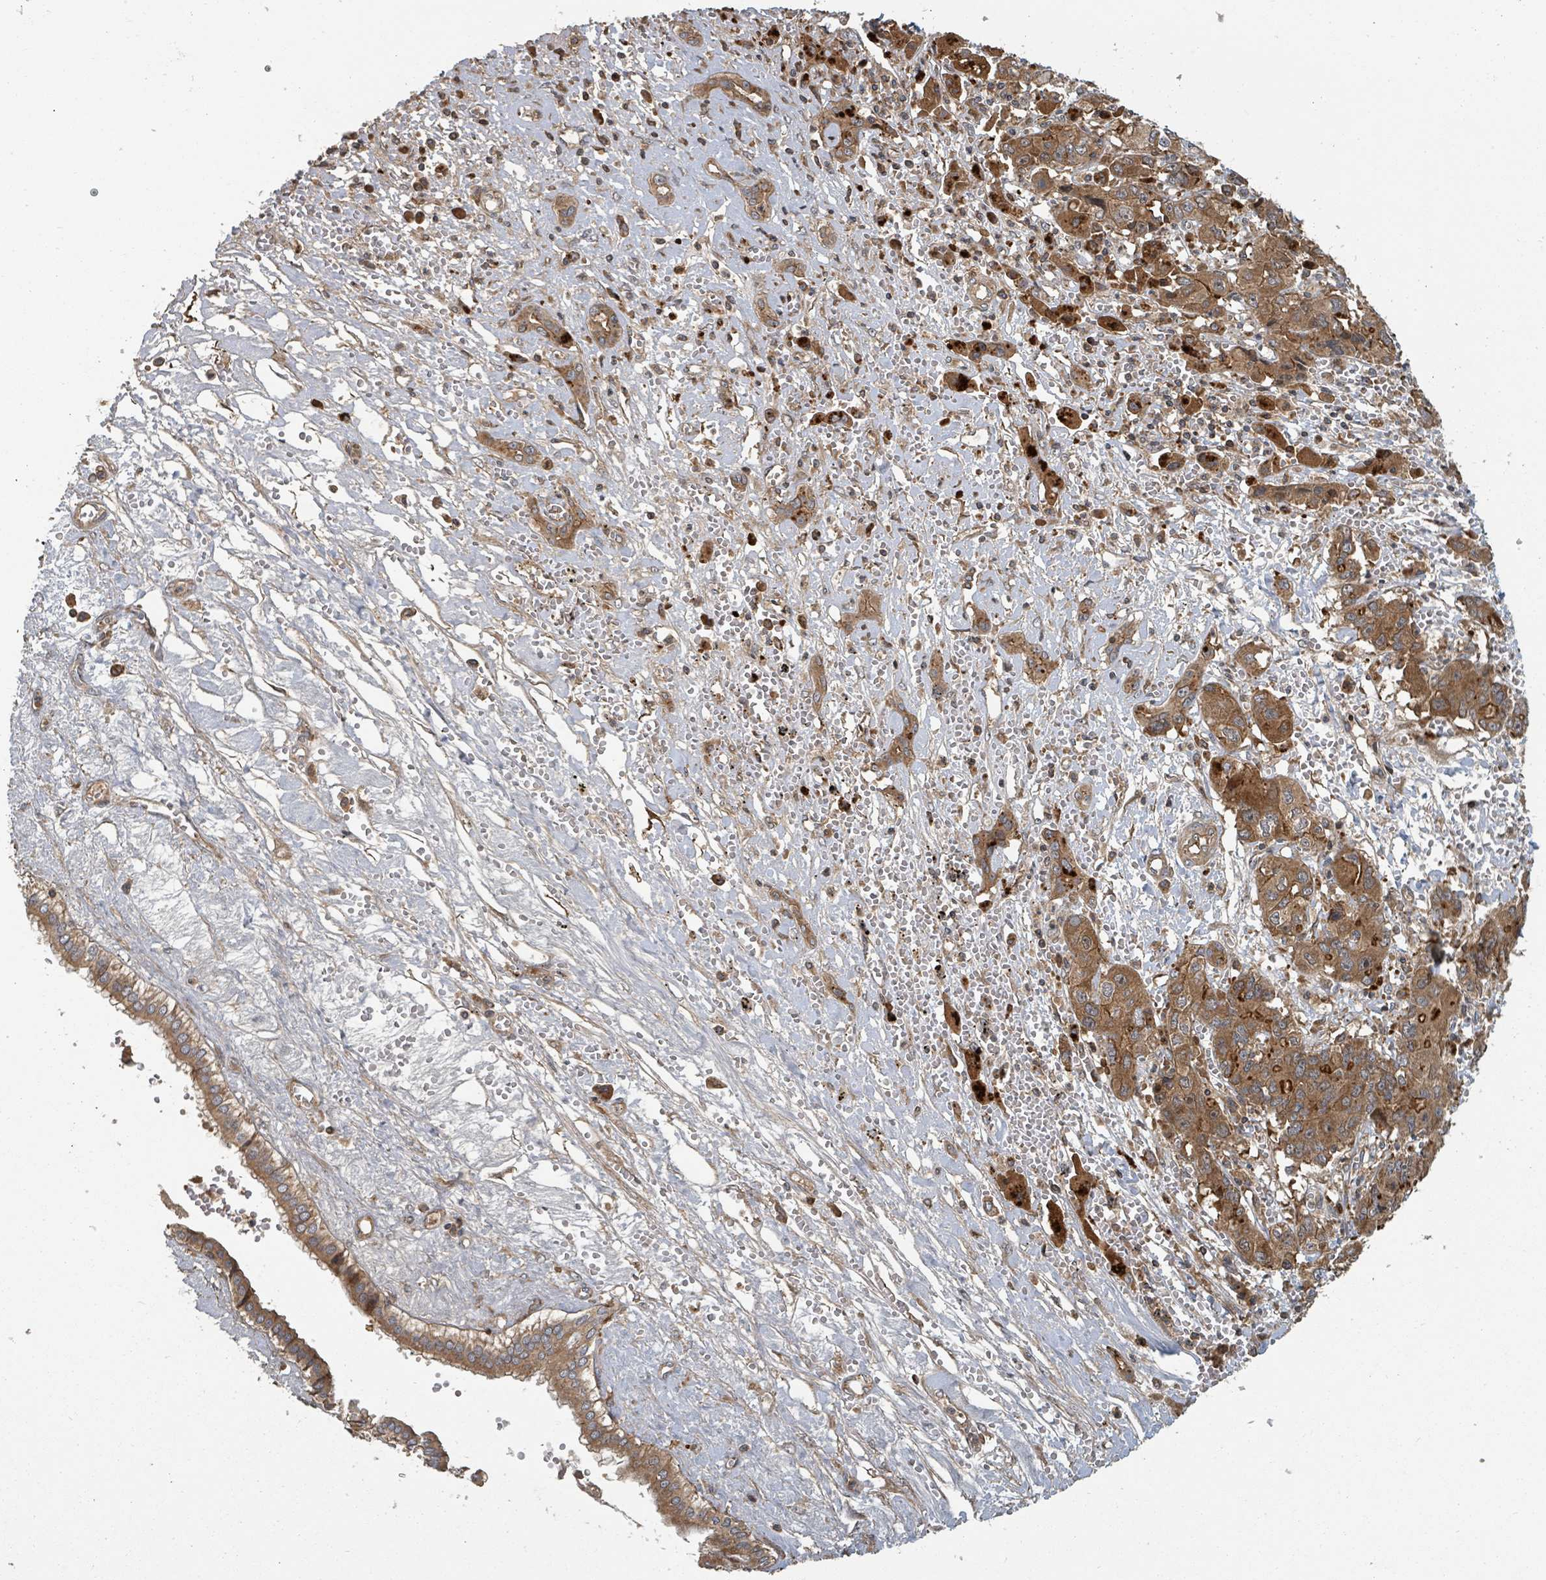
{"staining": {"intensity": "moderate", "quantity": ">75%", "location": "cytoplasmic/membranous"}, "tissue": "liver cancer", "cell_type": "Tumor cells", "image_type": "cancer", "snomed": [{"axis": "morphology", "description": "Cholangiocarcinoma"}, {"axis": "topography", "description": "Liver"}], "caption": "Approximately >75% of tumor cells in liver cancer exhibit moderate cytoplasmic/membranous protein expression as visualized by brown immunohistochemical staining.", "gene": "DPM1", "patient": {"sex": "male", "age": 67}}